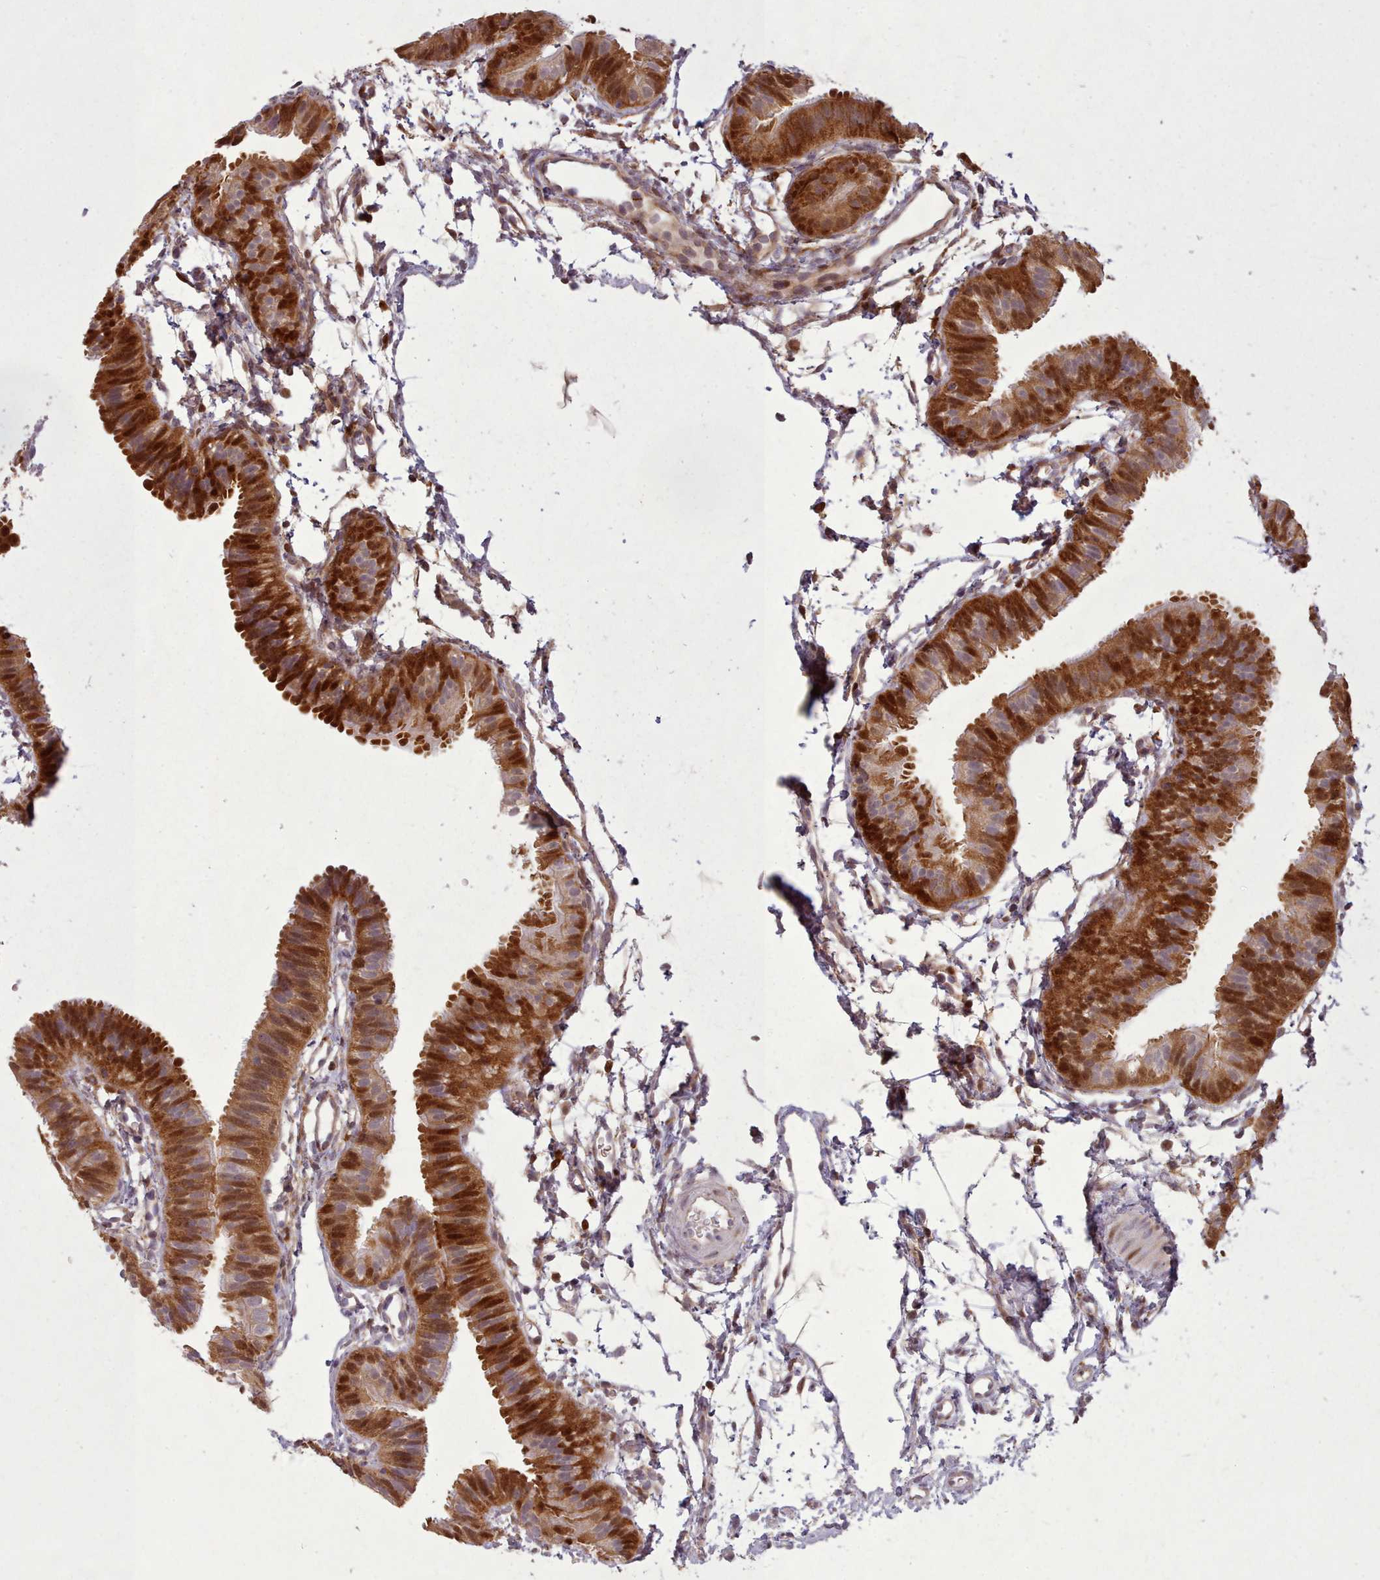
{"staining": {"intensity": "strong", "quantity": ">75%", "location": "cytoplasmic/membranous"}, "tissue": "fallopian tube", "cell_type": "Glandular cells", "image_type": "normal", "snomed": [{"axis": "morphology", "description": "Normal tissue, NOS"}, {"axis": "topography", "description": "Fallopian tube"}], "caption": "Immunohistochemical staining of normal fallopian tube reveals high levels of strong cytoplasmic/membranous positivity in approximately >75% of glandular cells.", "gene": "LGALS9B", "patient": {"sex": "female", "age": 35}}